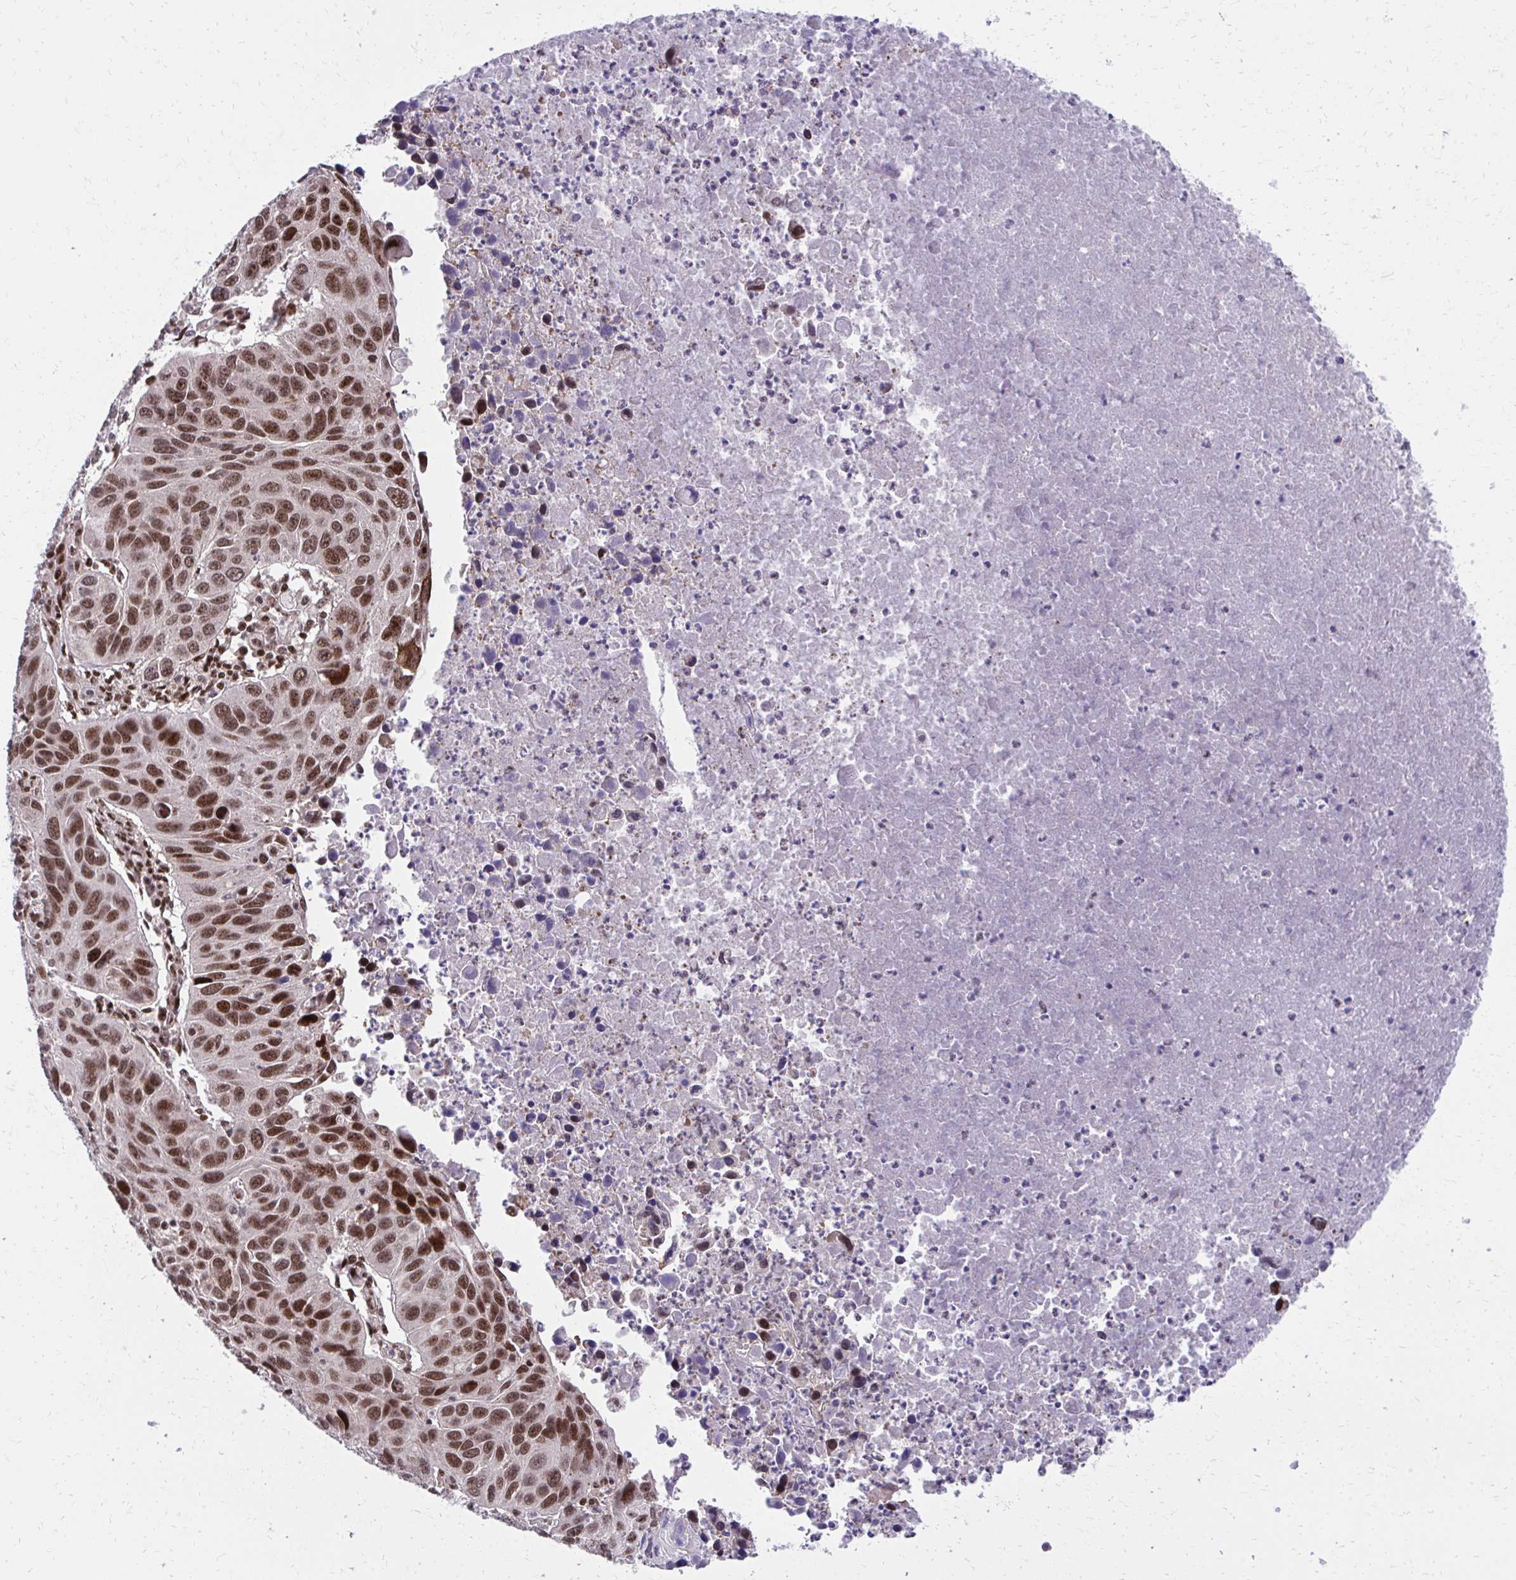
{"staining": {"intensity": "moderate", "quantity": ">75%", "location": "nuclear"}, "tissue": "lung cancer", "cell_type": "Tumor cells", "image_type": "cancer", "snomed": [{"axis": "morphology", "description": "Squamous cell carcinoma, NOS"}, {"axis": "topography", "description": "Lung"}], "caption": "A histopathology image of lung cancer stained for a protein exhibits moderate nuclear brown staining in tumor cells.", "gene": "HOXA4", "patient": {"sex": "female", "age": 61}}